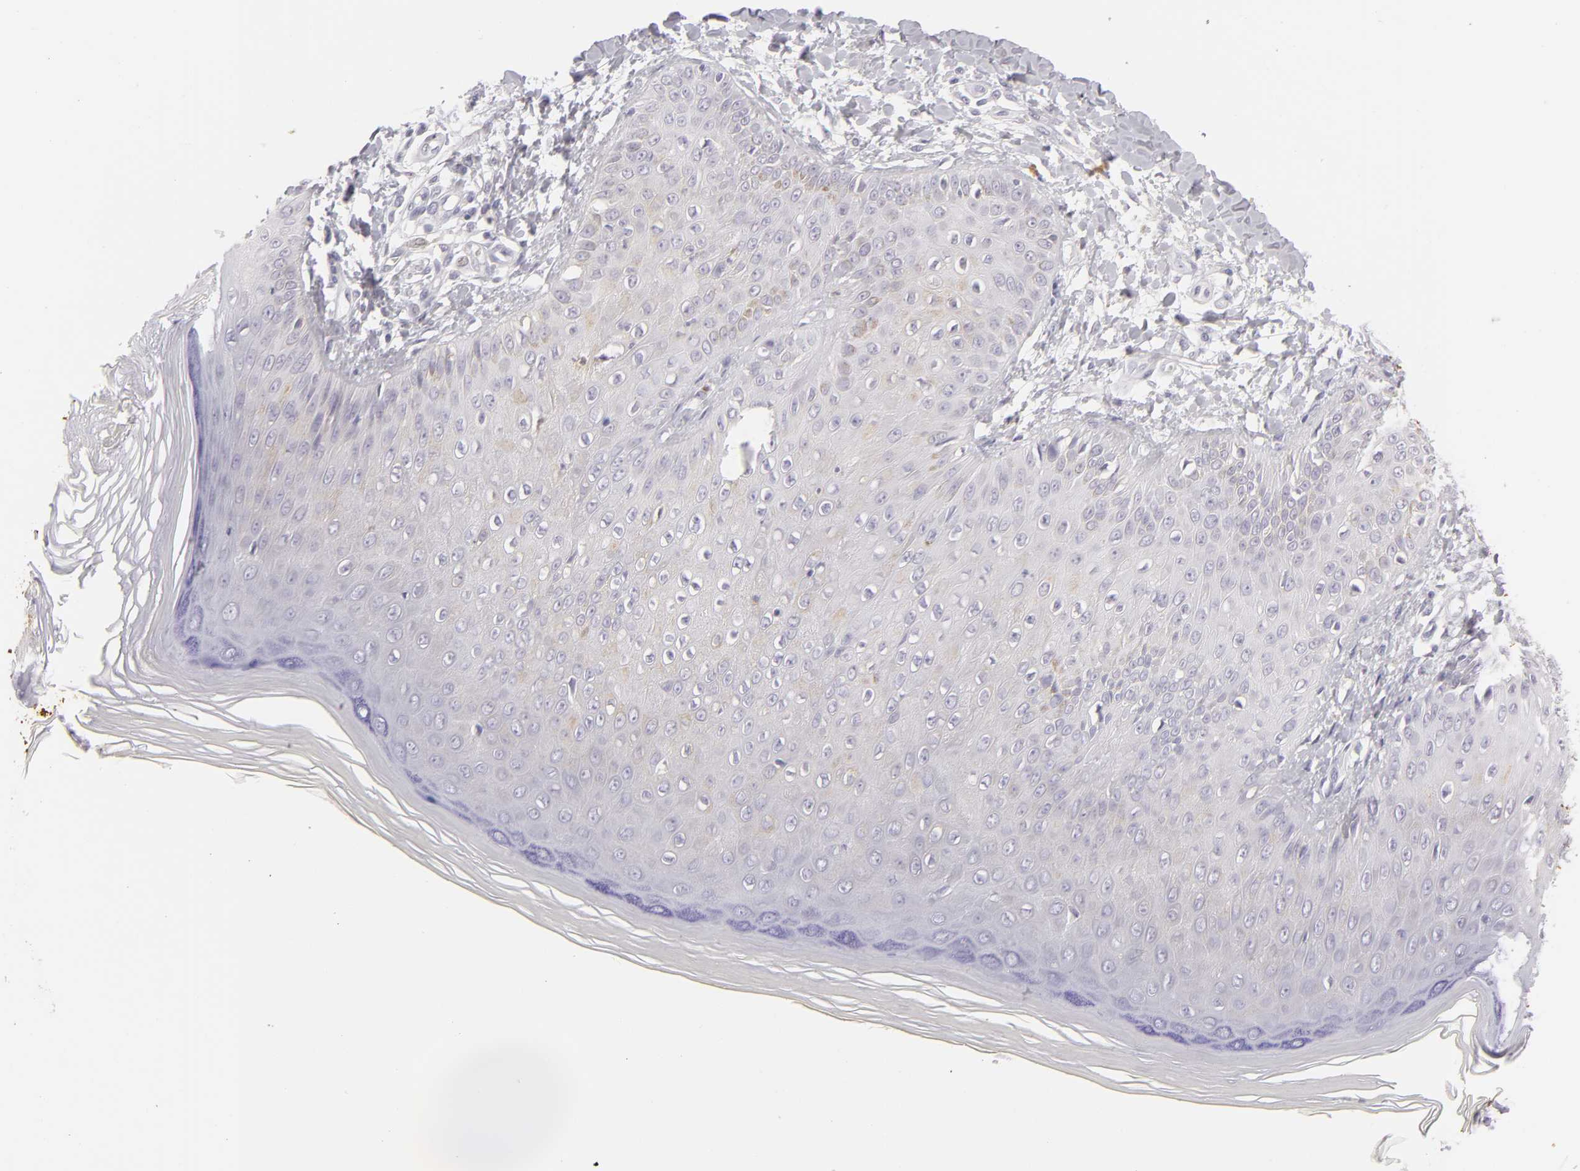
{"staining": {"intensity": "negative", "quantity": "none", "location": "none"}, "tissue": "skin", "cell_type": "Epidermal cells", "image_type": "normal", "snomed": [{"axis": "morphology", "description": "Normal tissue, NOS"}, {"axis": "morphology", "description": "Inflammation, NOS"}, {"axis": "topography", "description": "Soft tissue"}, {"axis": "topography", "description": "Anal"}], "caption": "A high-resolution histopathology image shows immunohistochemistry staining of unremarkable skin, which exhibits no significant positivity in epidermal cells.", "gene": "TNNC1", "patient": {"sex": "female", "age": 15}}